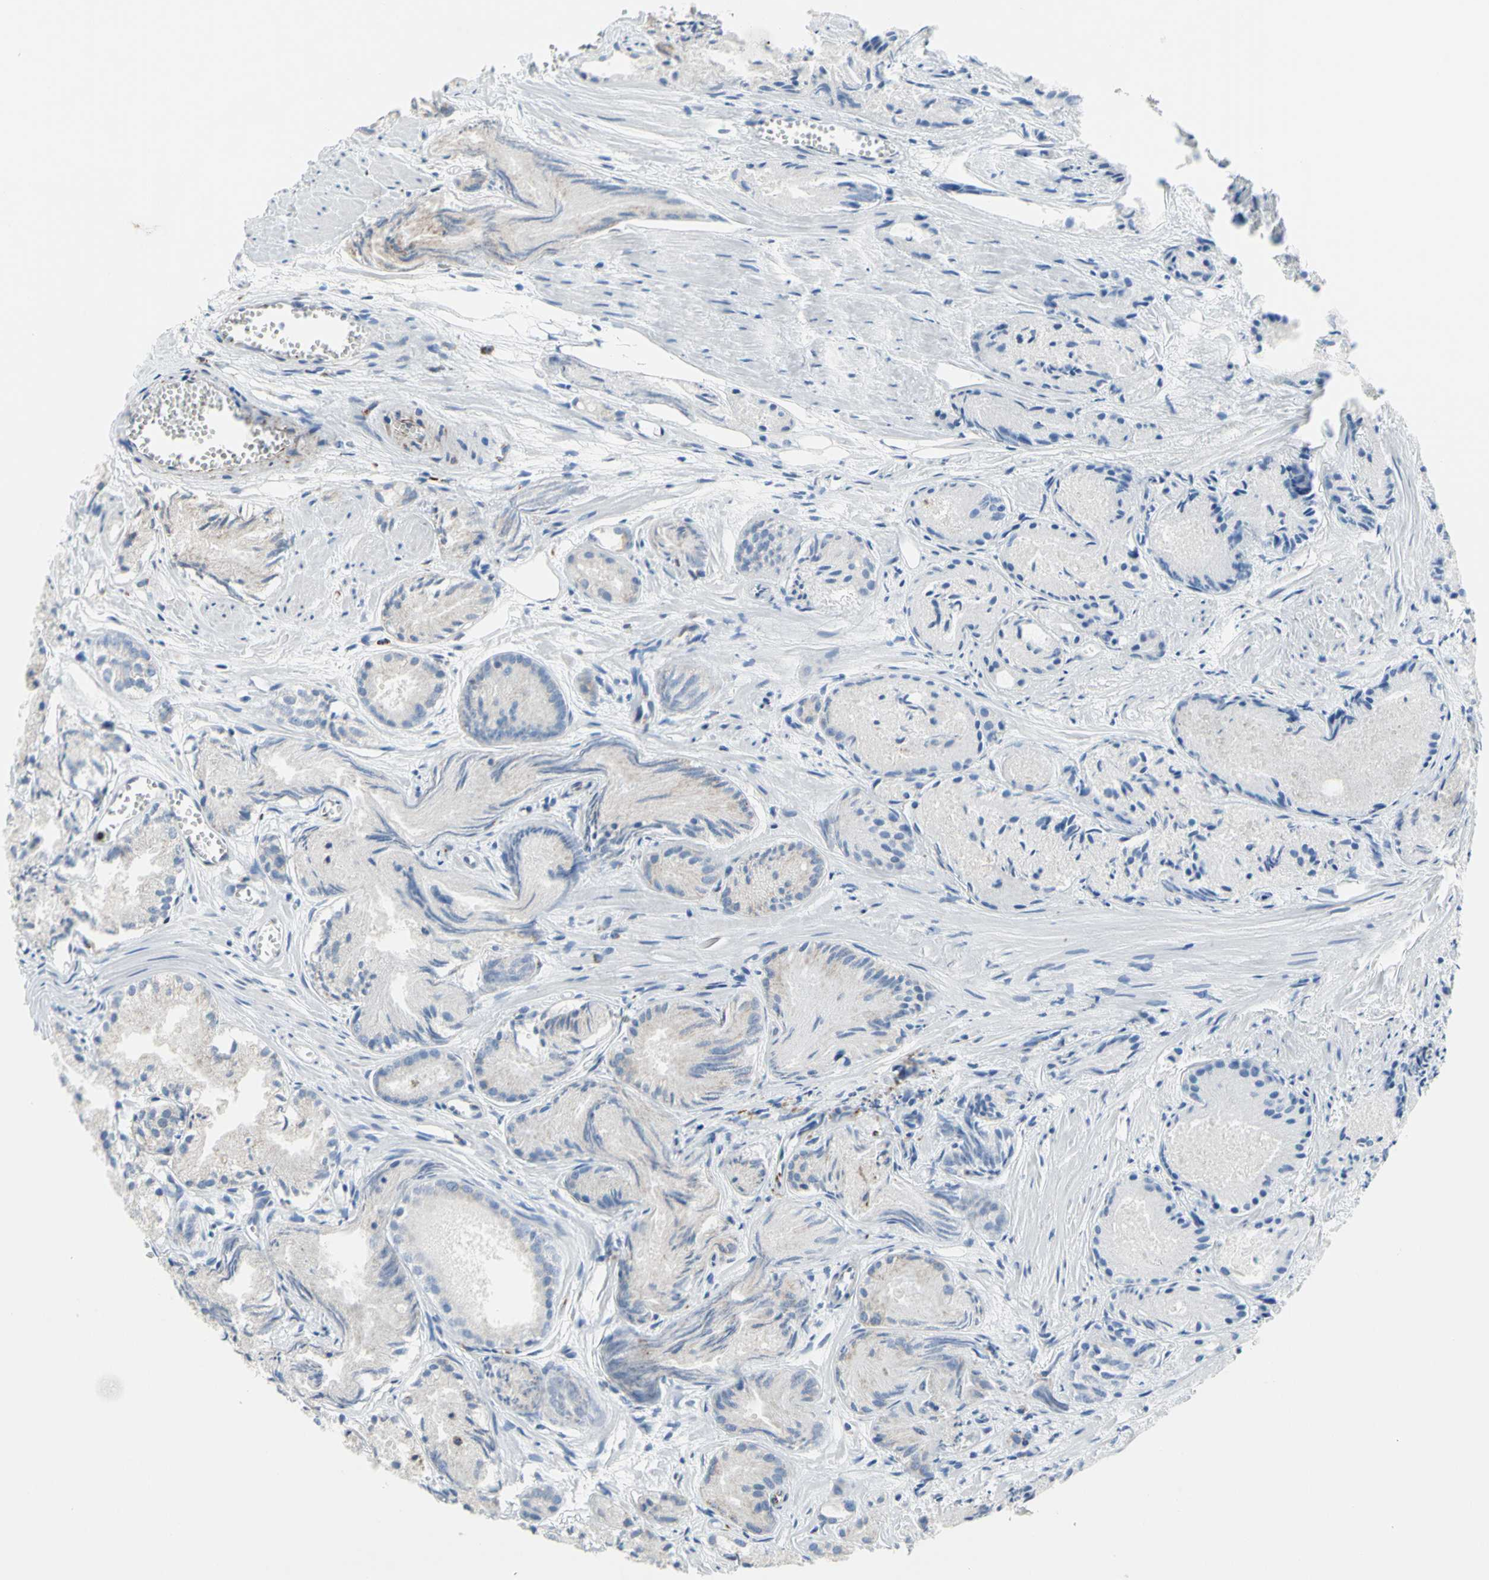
{"staining": {"intensity": "negative", "quantity": "none", "location": "none"}, "tissue": "prostate cancer", "cell_type": "Tumor cells", "image_type": "cancer", "snomed": [{"axis": "morphology", "description": "Adenocarcinoma, Low grade"}, {"axis": "topography", "description": "Prostate"}], "caption": "High magnification brightfield microscopy of adenocarcinoma (low-grade) (prostate) stained with DAB (3,3'-diaminobenzidine) (brown) and counterstained with hematoxylin (blue): tumor cells show no significant expression.", "gene": "CYSLTR1", "patient": {"sex": "male", "age": 72}}